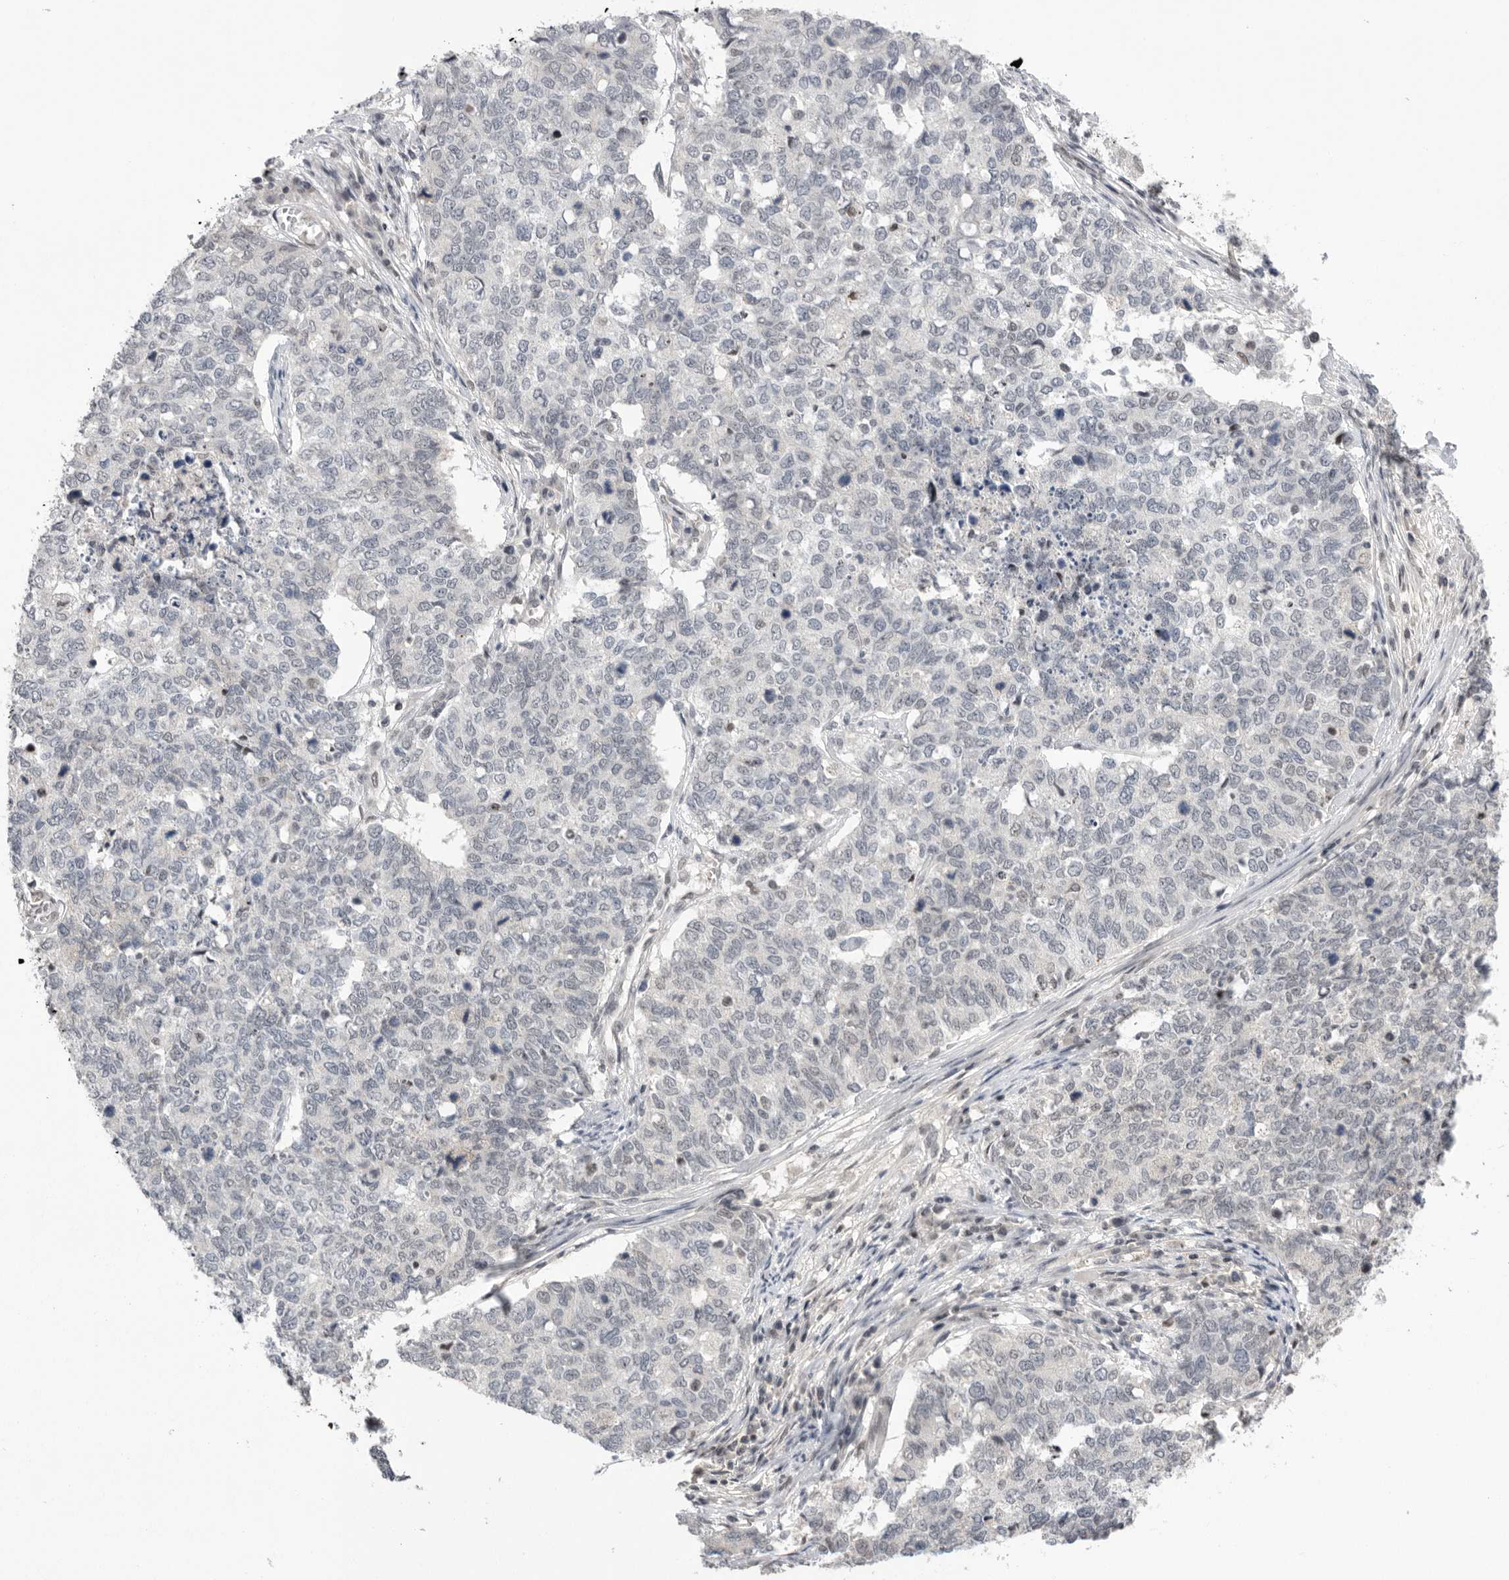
{"staining": {"intensity": "weak", "quantity": "<25%", "location": "nuclear"}, "tissue": "cervical cancer", "cell_type": "Tumor cells", "image_type": "cancer", "snomed": [{"axis": "morphology", "description": "Squamous cell carcinoma, NOS"}, {"axis": "topography", "description": "Cervix"}], "caption": "Histopathology image shows no significant protein staining in tumor cells of cervical cancer.", "gene": "POU5F1", "patient": {"sex": "female", "age": 63}}